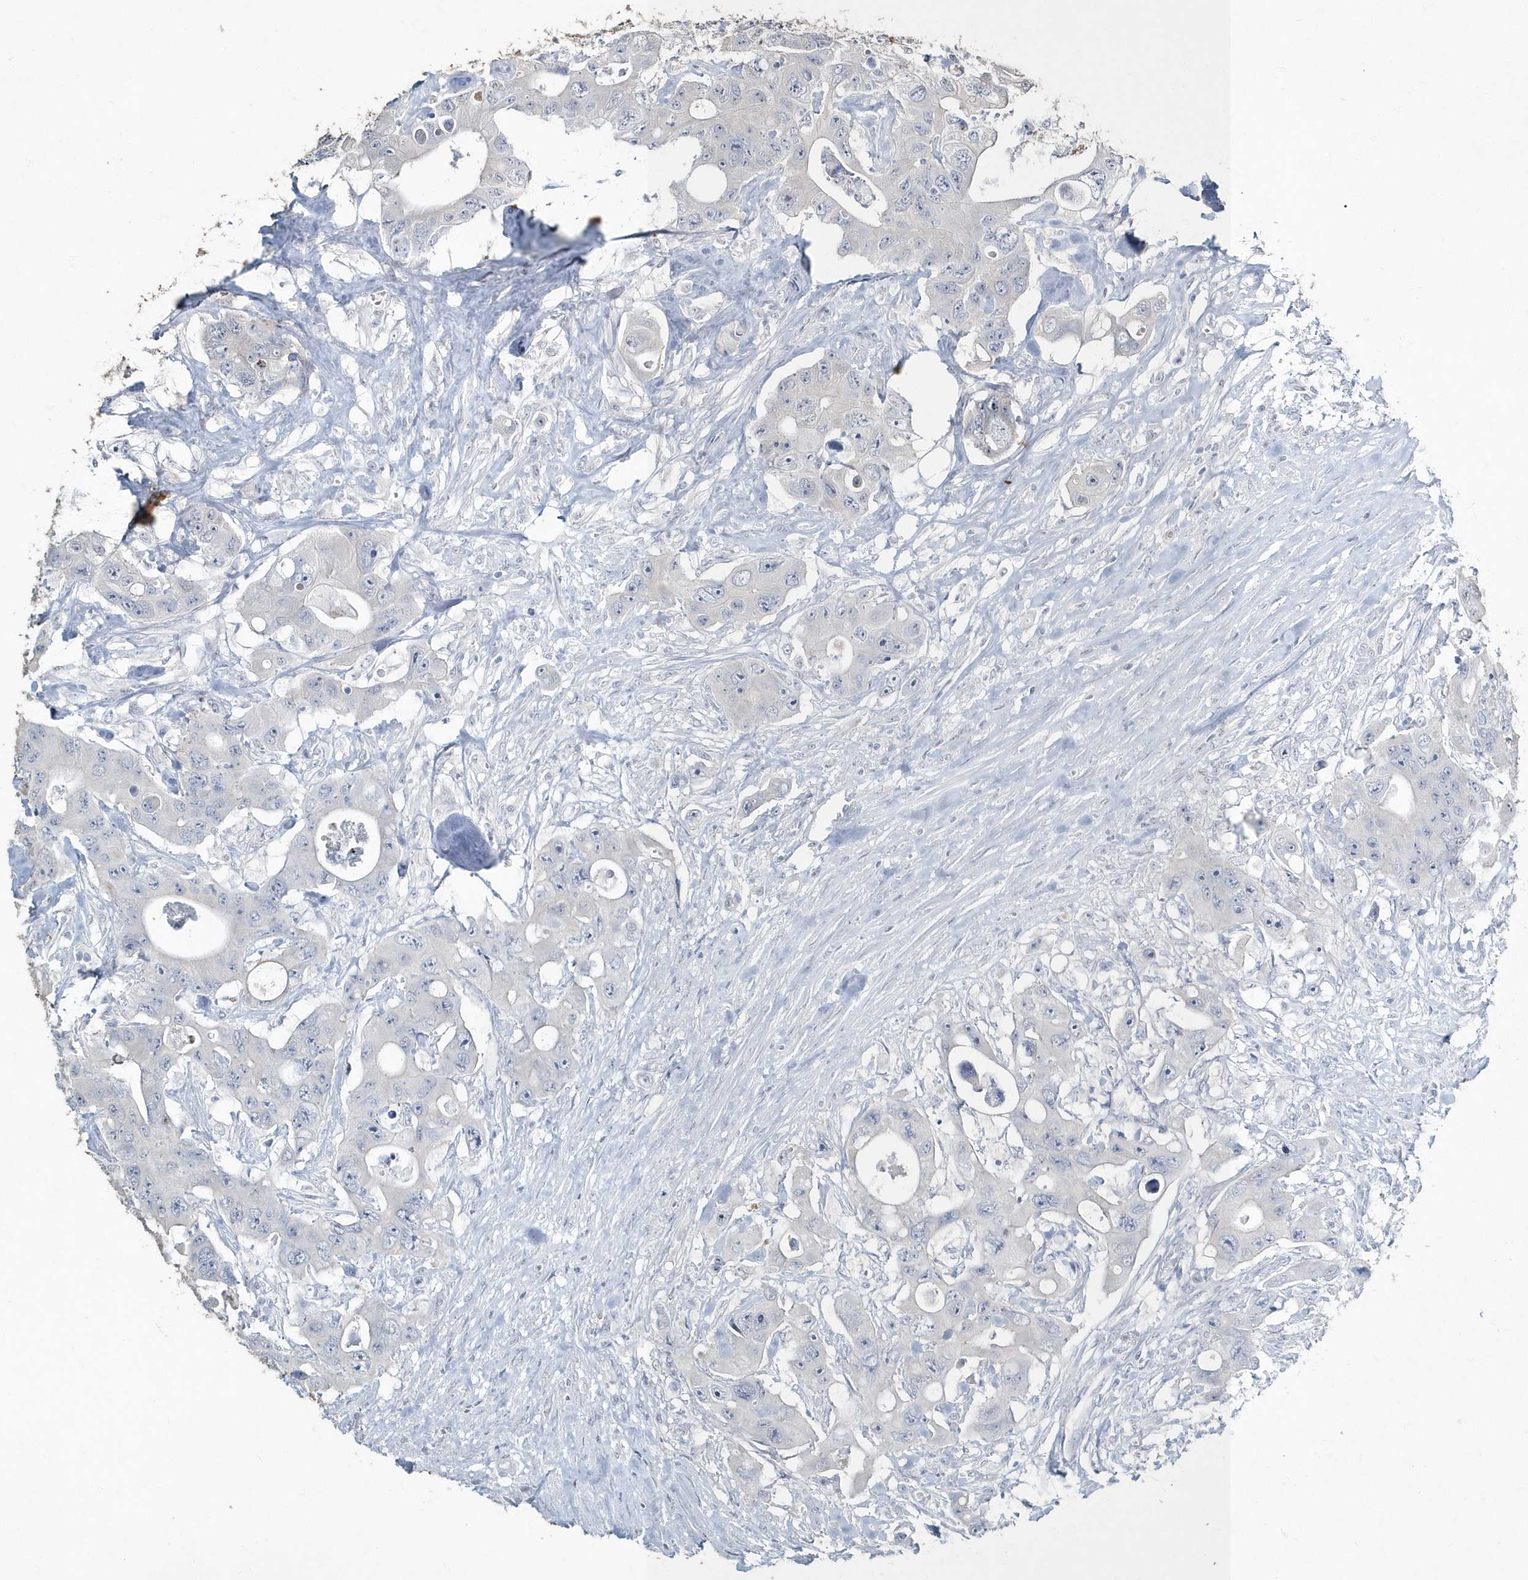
{"staining": {"intensity": "negative", "quantity": "none", "location": "none"}, "tissue": "colorectal cancer", "cell_type": "Tumor cells", "image_type": "cancer", "snomed": [{"axis": "morphology", "description": "Adenocarcinoma, NOS"}, {"axis": "topography", "description": "Colon"}], "caption": "Immunohistochemistry photomicrograph of neoplastic tissue: human adenocarcinoma (colorectal) stained with DAB (3,3'-diaminobenzidine) reveals no significant protein positivity in tumor cells.", "gene": "MYOT", "patient": {"sex": "female", "age": 46}}